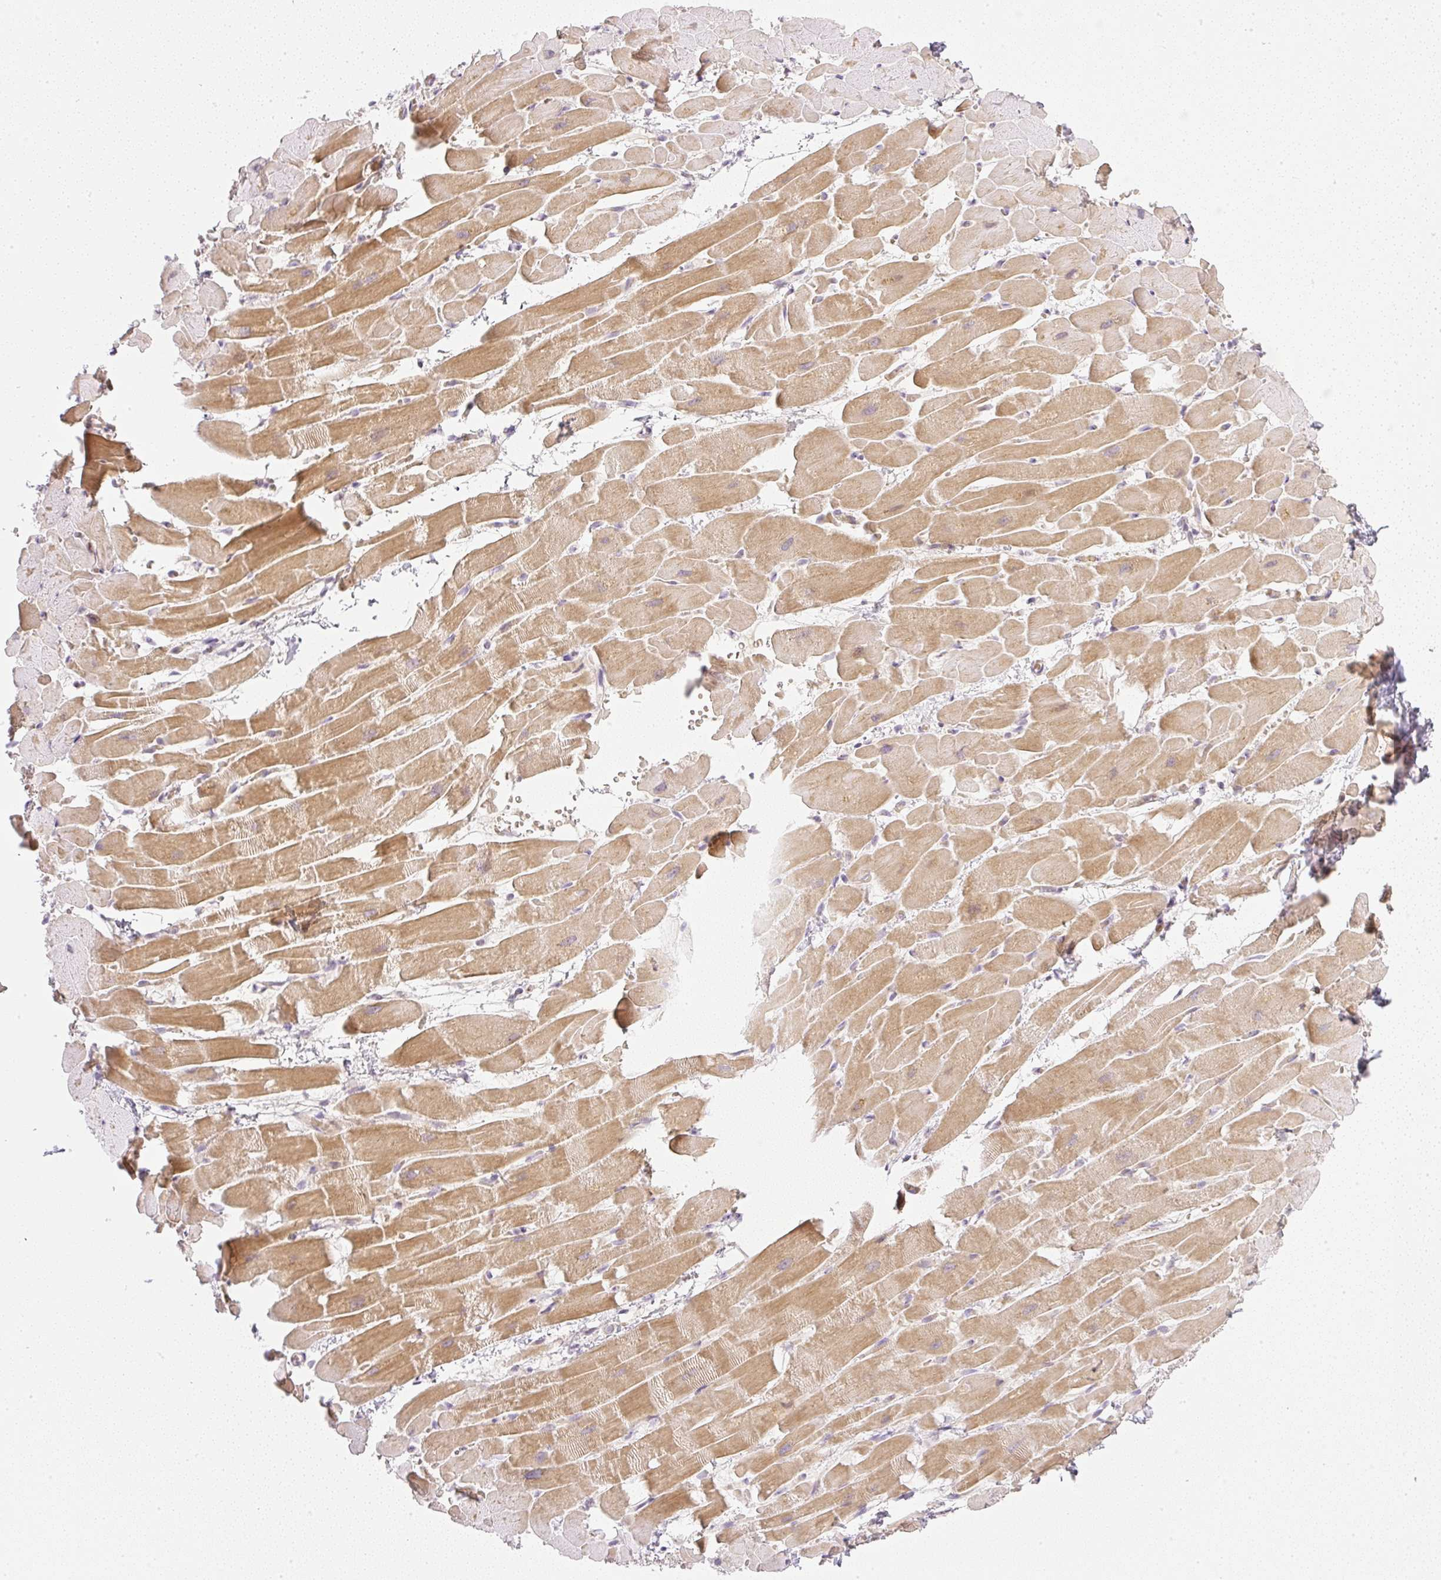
{"staining": {"intensity": "moderate", "quantity": "25%-75%", "location": "cytoplasmic/membranous"}, "tissue": "heart muscle", "cell_type": "Cardiomyocytes", "image_type": "normal", "snomed": [{"axis": "morphology", "description": "Normal tissue, NOS"}, {"axis": "topography", "description": "Heart"}], "caption": "Cardiomyocytes show medium levels of moderate cytoplasmic/membranous positivity in approximately 25%-75% of cells in unremarkable heart muscle.", "gene": "AAR2", "patient": {"sex": "male", "age": 37}}